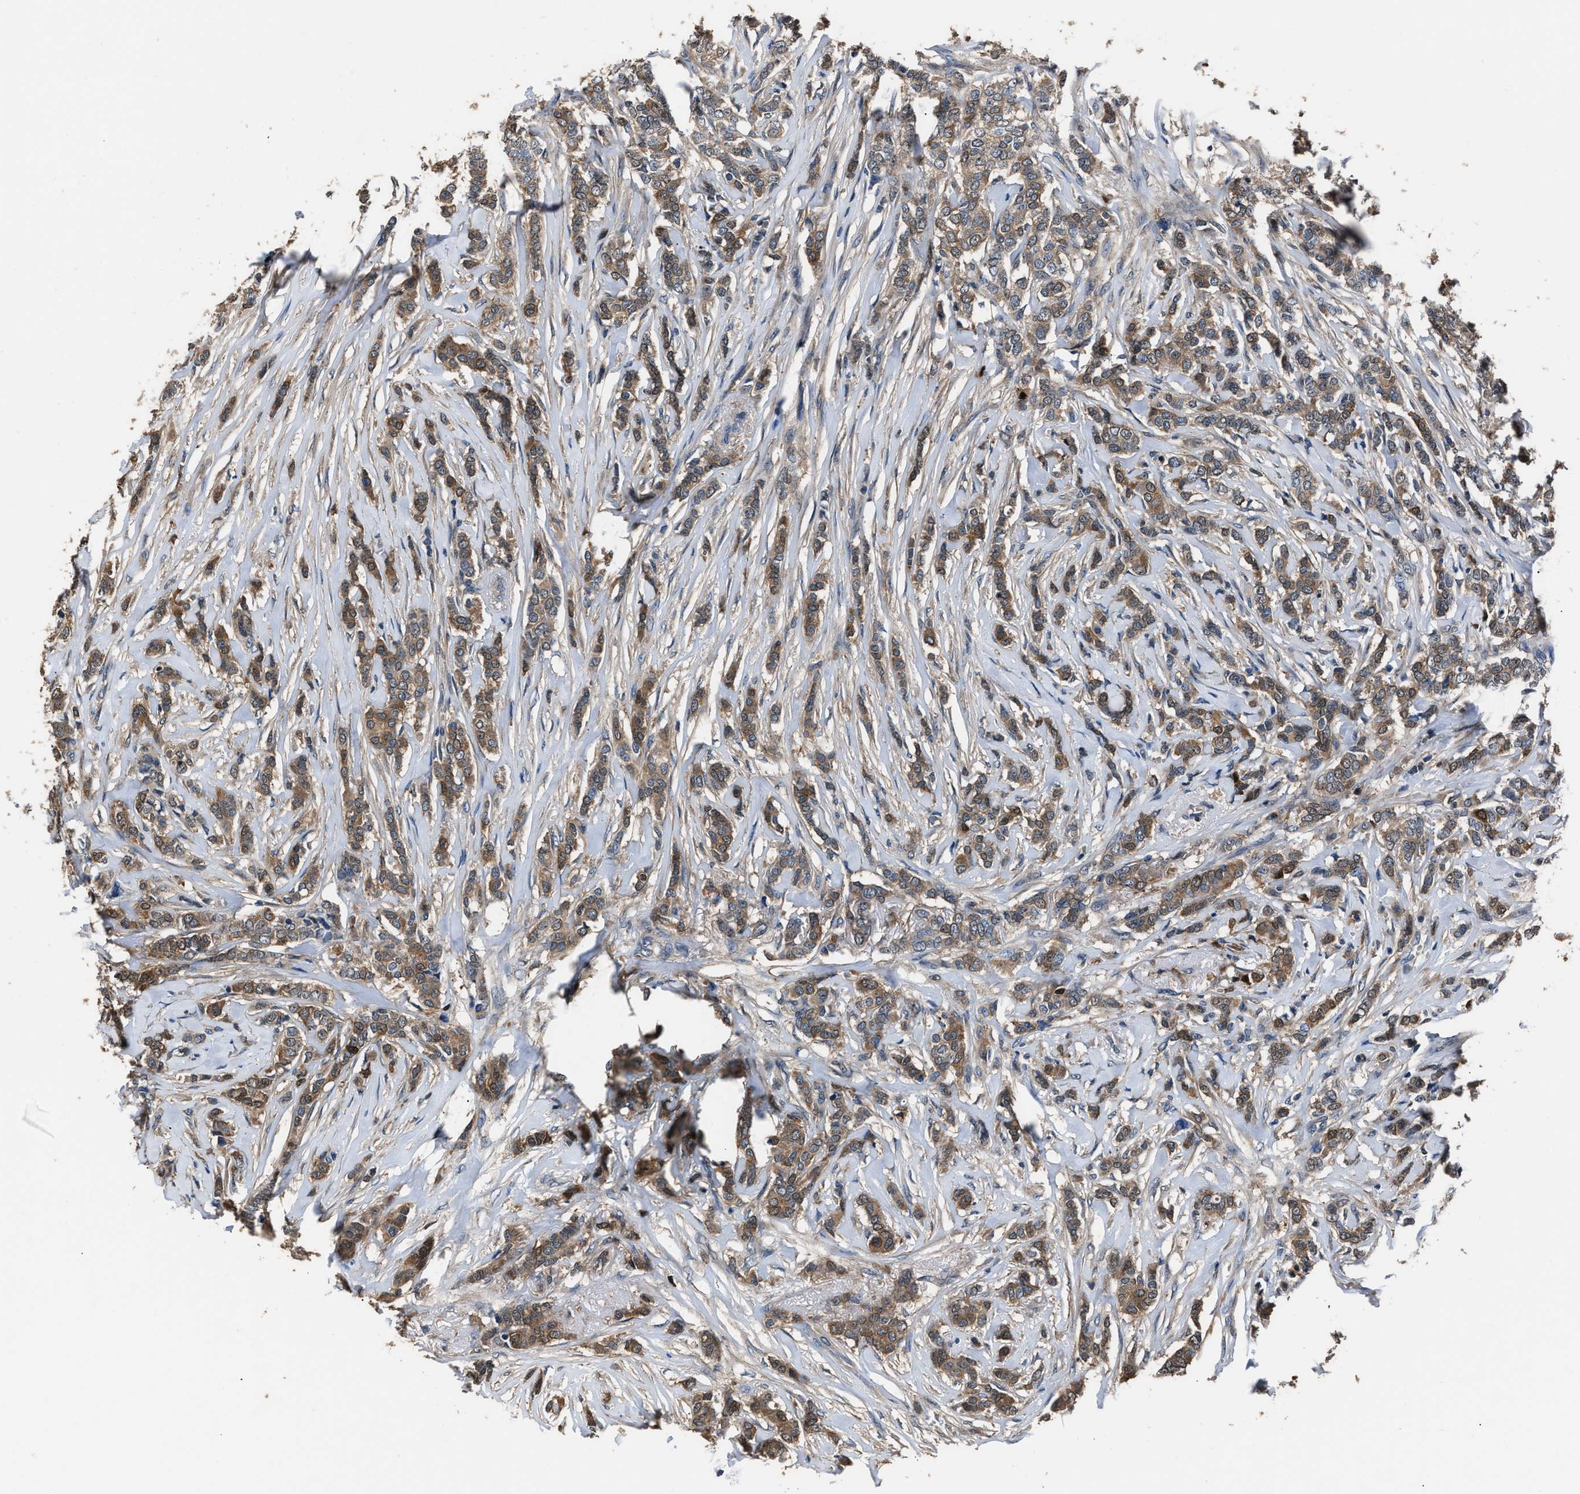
{"staining": {"intensity": "moderate", "quantity": ">75%", "location": "cytoplasmic/membranous"}, "tissue": "breast cancer", "cell_type": "Tumor cells", "image_type": "cancer", "snomed": [{"axis": "morphology", "description": "Lobular carcinoma"}, {"axis": "topography", "description": "Skin"}, {"axis": "topography", "description": "Breast"}], "caption": "Brown immunohistochemical staining in breast cancer displays moderate cytoplasmic/membranous expression in about >75% of tumor cells.", "gene": "GSTP1", "patient": {"sex": "female", "age": 46}}